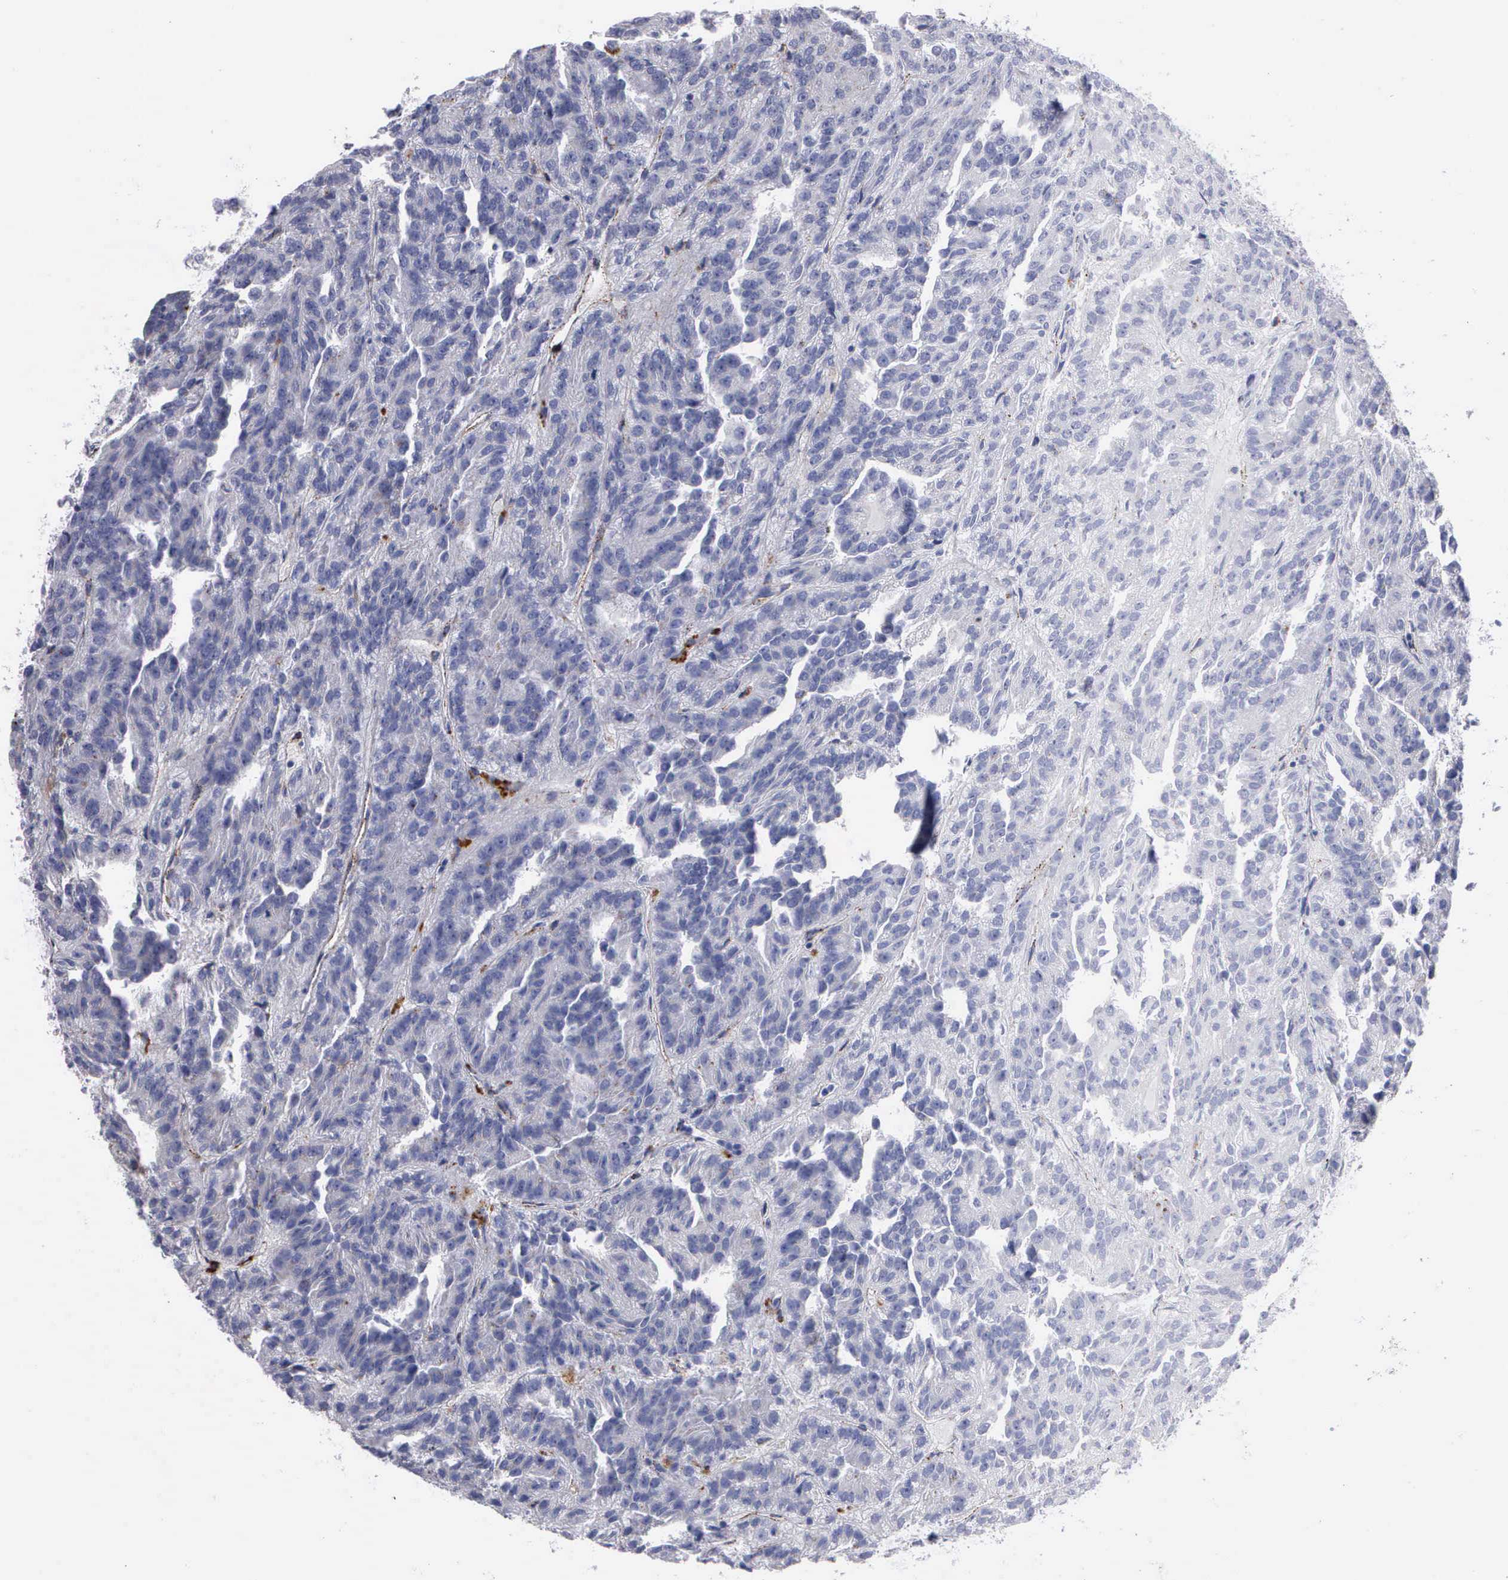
{"staining": {"intensity": "negative", "quantity": "none", "location": "none"}, "tissue": "renal cancer", "cell_type": "Tumor cells", "image_type": "cancer", "snomed": [{"axis": "morphology", "description": "Adenocarcinoma, NOS"}, {"axis": "topography", "description": "Kidney"}], "caption": "IHC image of neoplastic tissue: renal adenocarcinoma stained with DAB (3,3'-diaminobenzidine) exhibits no significant protein staining in tumor cells.", "gene": "CTSL", "patient": {"sex": "male", "age": 46}}